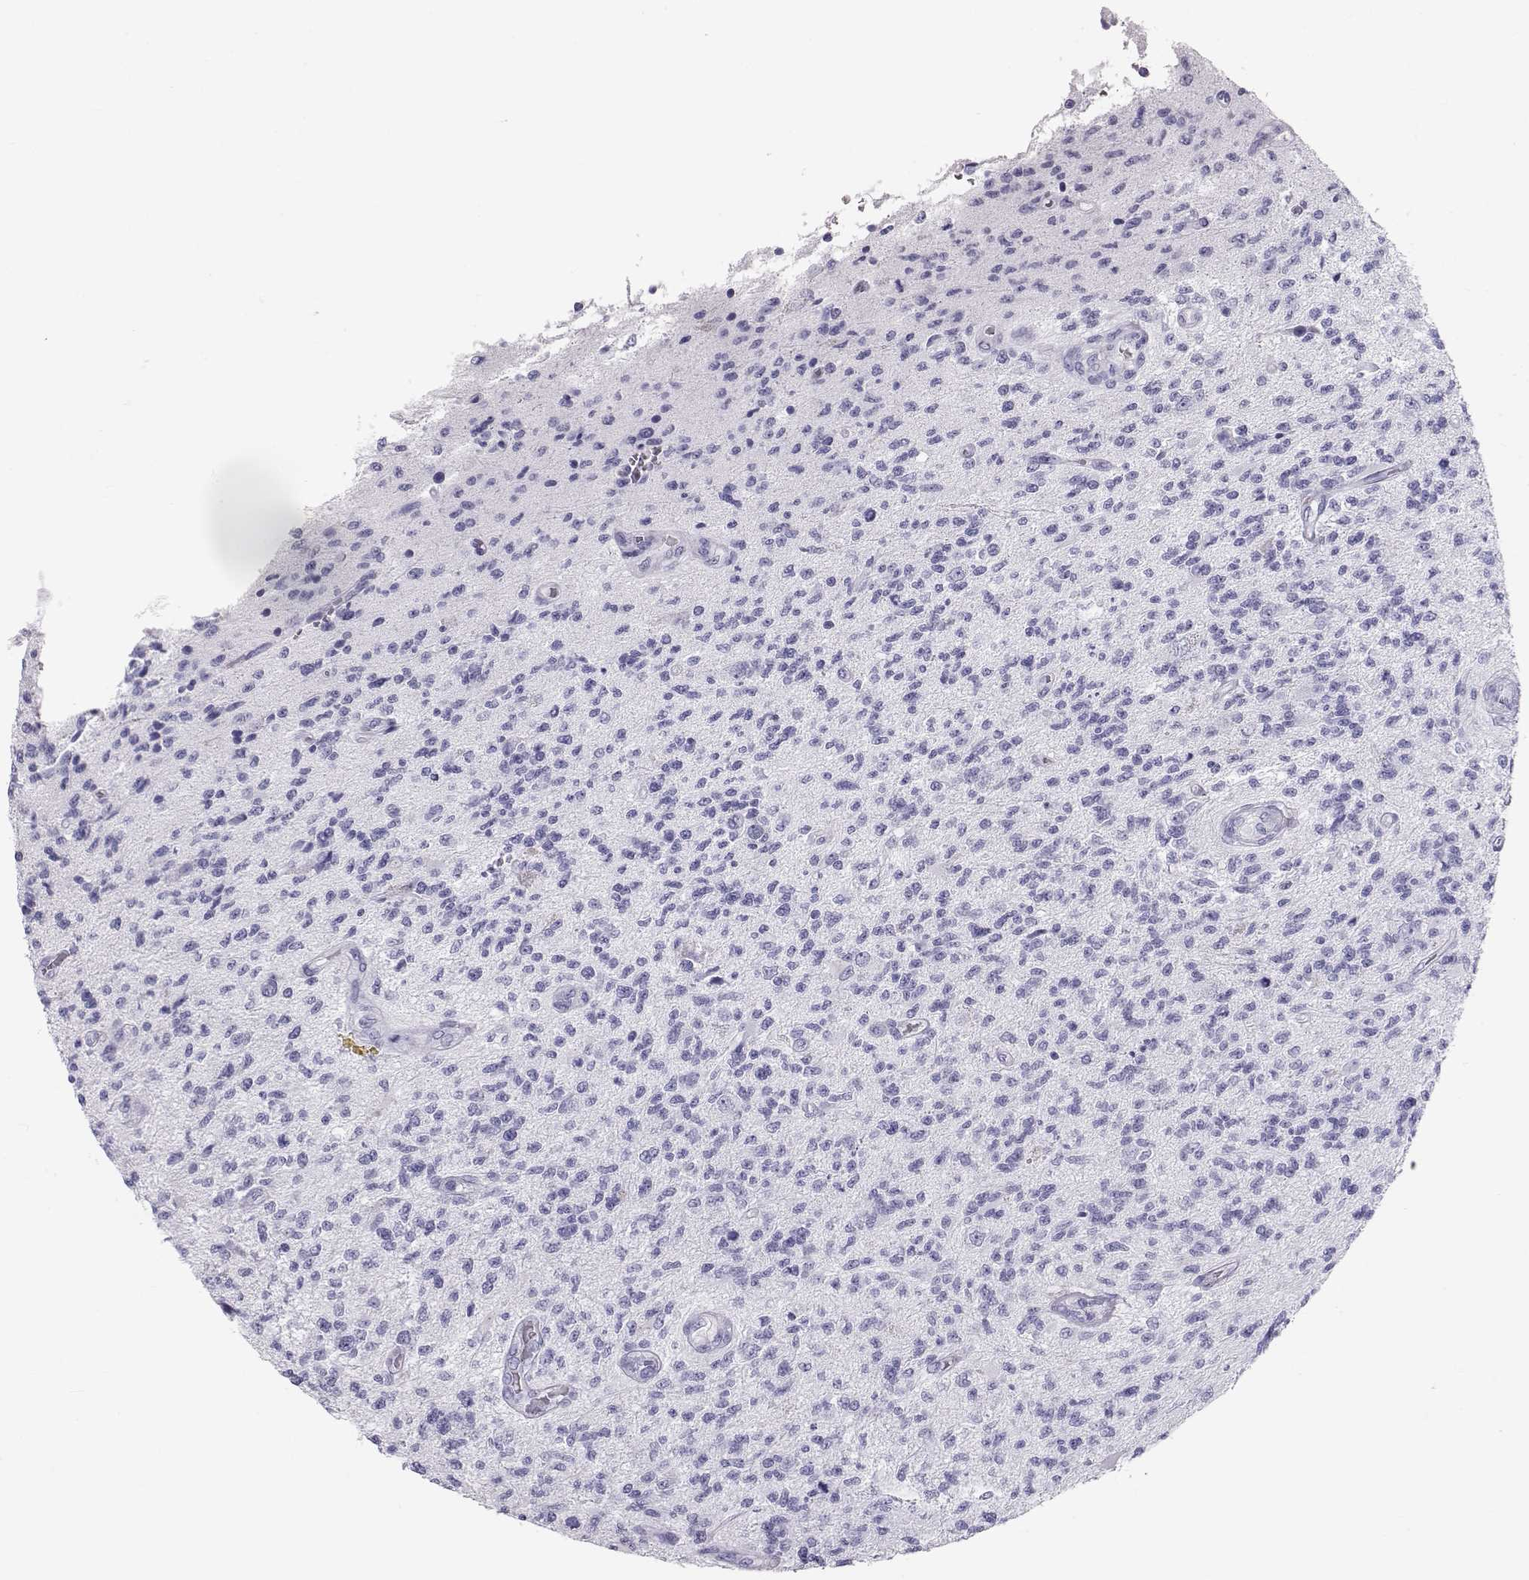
{"staining": {"intensity": "negative", "quantity": "none", "location": "none"}, "tissue": "glioma", "cell_type": "Tumor cells", "image_type": "cancer", "snomed": [{"axis": "morphology", "description": "Glioma, malignant, High grade"}, {"axis": "topography", "description": "Brain"}], "caption": "Glioma was stained to show a protein in brown. There is no significant positivity in tumor cells.", "gene": "RD3", "patient": {"sex": "male", "age": 56}}